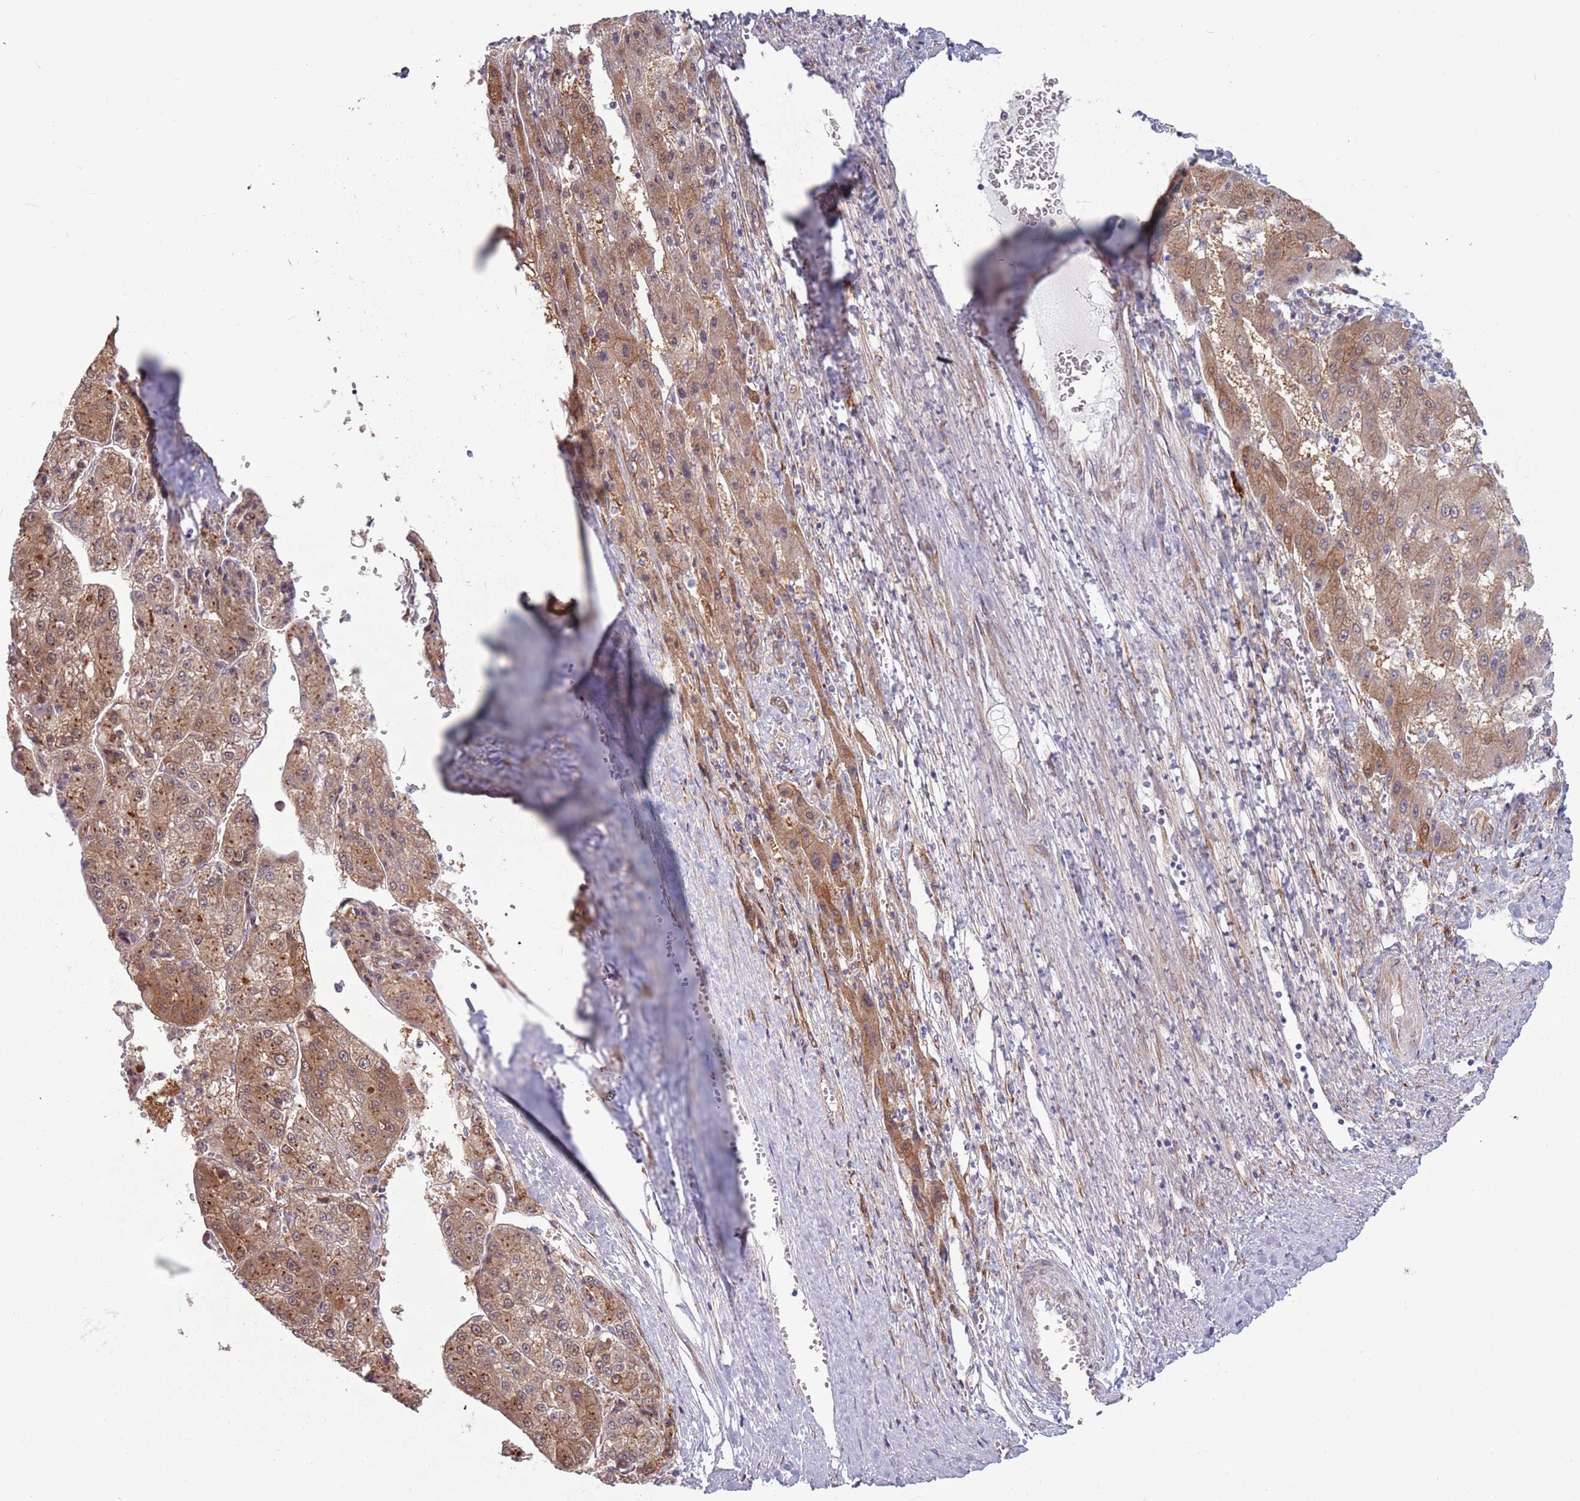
{"staining": {"intensity": "moderate", "quantity": ">75%", "location": "cytoplasmic/membranous"}, "tissue": "liver cancer", "cell_type": "Tumor cells", "image_type": "cancer", "snomed": [{"axis": "morphology", "description": "Carcinoma, Hepatocellular, NOS"}, {"axis": "topography", "description": "Liver"}], "caption": "Liver hepatocellular carcinoma tissue exhibits moderate cytoplasmic/membranous expression in about >75% of tumor cells, visualized by immunohistochemistry.", "gene": "CCDC150", "patient": {"sex": "female", "age": 73}}